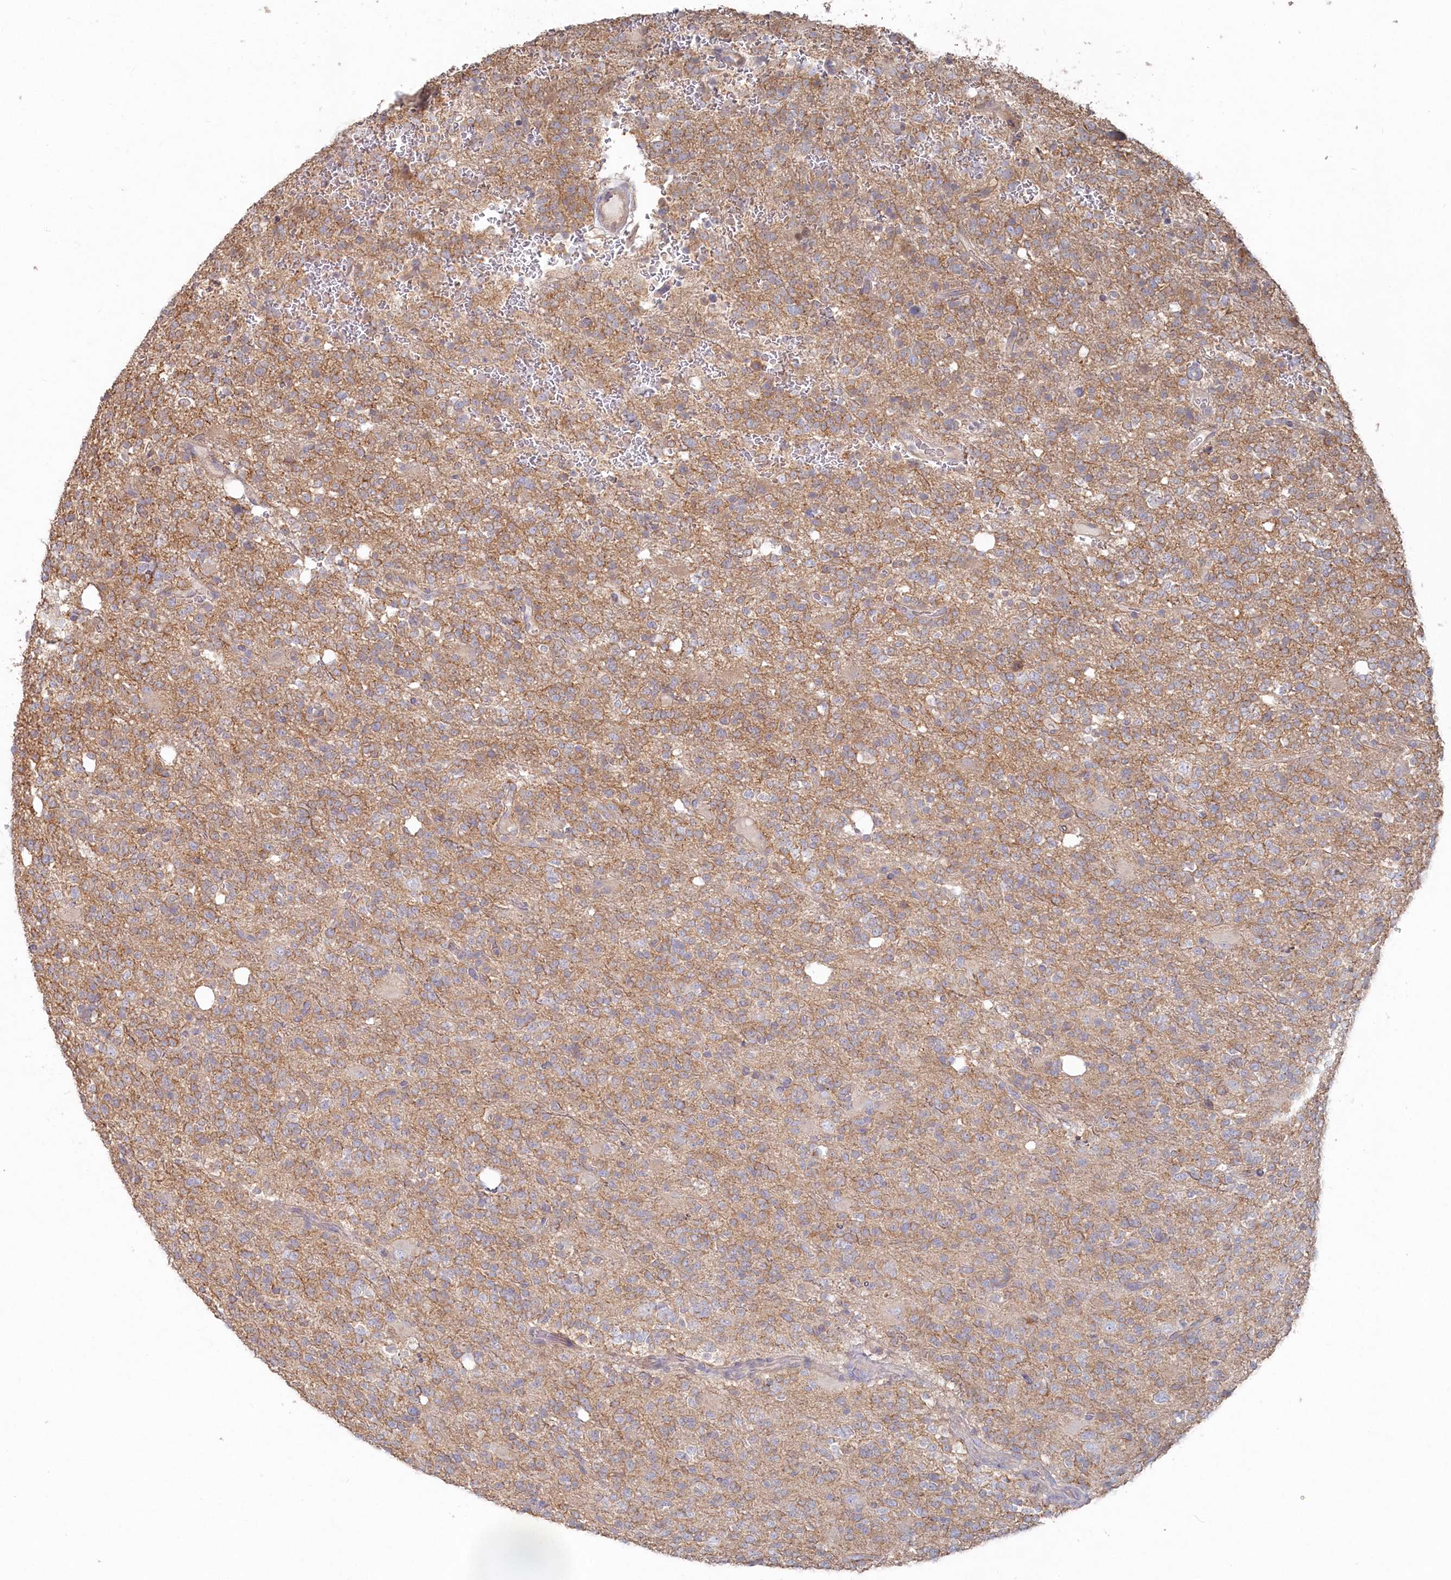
{"staining": {"intensity": "moderate", "quantity": "25%-75%", "location": "cytoplasmic/membranous"}, "tissue": "glioma", "cell_type": "Tumor cells", "image_type": "cancer", "snomed": [{"axis": "morphology", "description": "Glioma, malignant, High grade"}, {"axis": "topography", "description": "Brain"}], "caption": "Protein expression analysis of malignant glioma (high-grade) demonstrates moderate cytoplasmic/membranous expression in about 25%-75% of tumor cells.", "gene": "TGFBRAP1", "patient": {"sex": "female", "age": 62}}